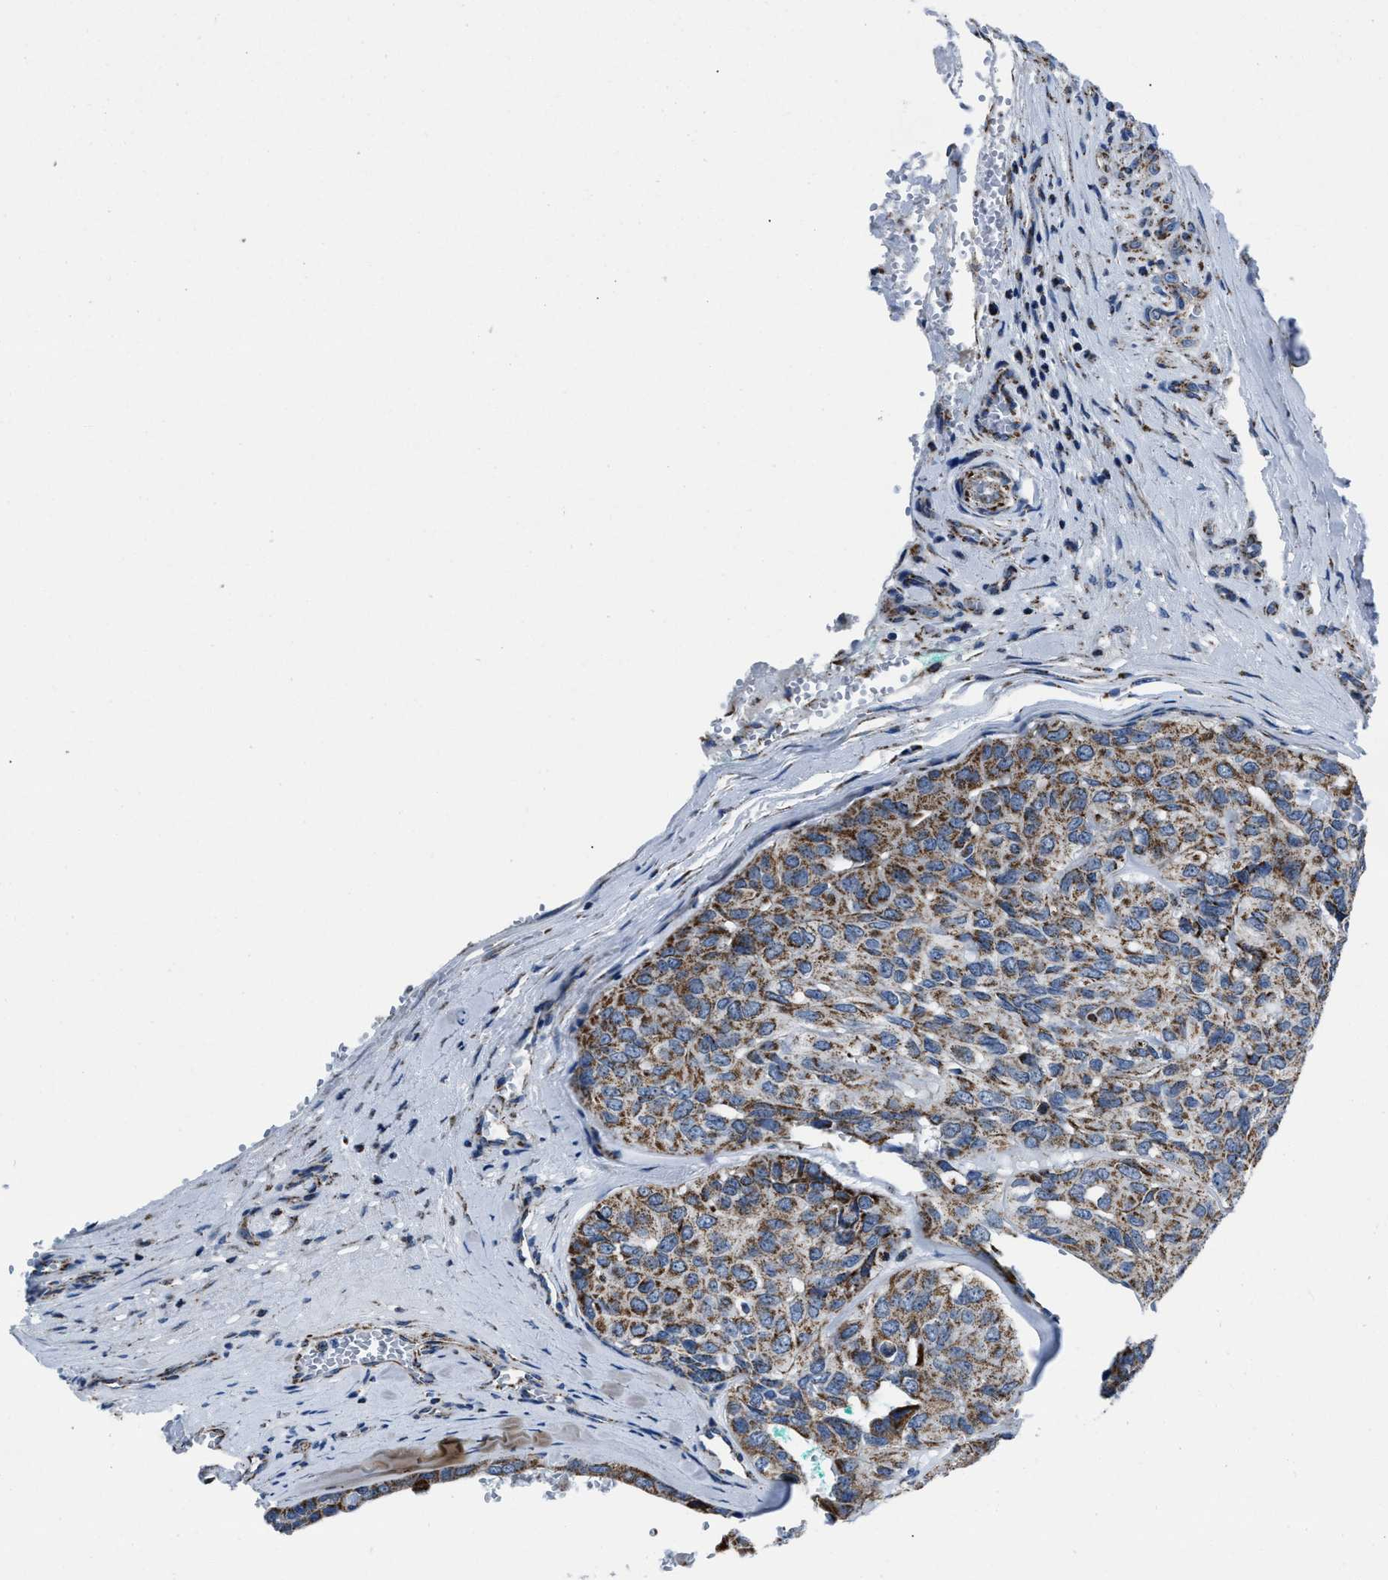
{"staining": {"intensity": "moderate", "quantity": ">75%", "location": "cytoplasmic/membranous"}, "tissue": "head and neck cancer", "cell_type": "Tumor cells", "image_type": "cancer", "snomed": [{"axis": "morphology", "description": "Adenocarcinoma, NOS"}, {"axis": "topography", "description": "Salivary gland, NOS"}, {"axis": "topography", "description": "Head-Neck"}], "caption": "Immunohistochemical staining of human head and neck cancer displays moderate cytoplasmic/membranous protein expression in about >75% of tumor cells. The protein is shown in brown color, while the nuclei are stained blue.", "gene": "NSD3", "patient": {"sex": "female", "age": 76}}